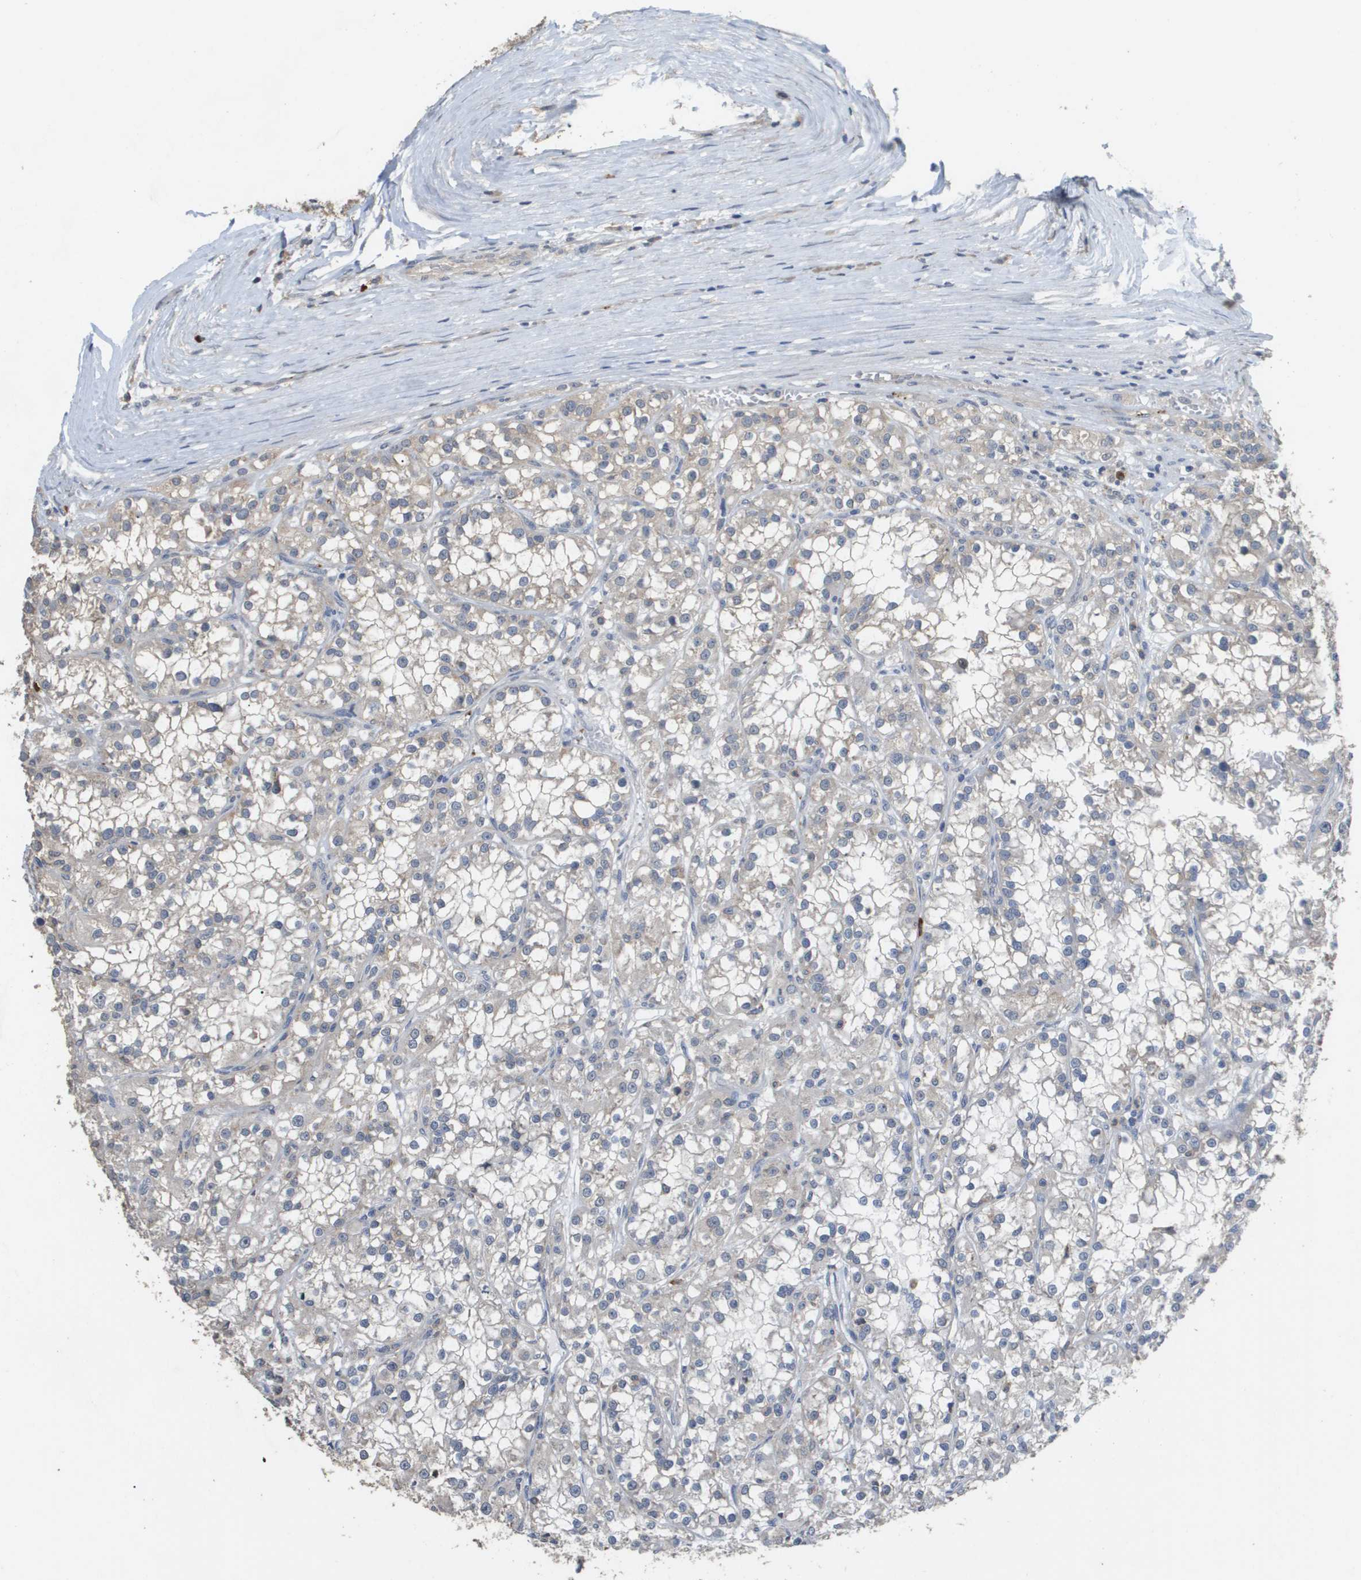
{"staining": {"intensity": "weak", "quantity": "<25%", "location": "cytoplasmic/membranous"}, "tissue": "renal cancer", "cell_type": "Tumor cells", "image_type": "cancer", "snomed": [{"axis": "morphology", "description": "Adenocarcinoma, NOS"}, {"axis": "topography", "description": "Kidney"}], "caption": "DAB immunohistochemical staining of human renal cancer shows no significant expression in tumor cells.", "gene": "RAB27B", "patient": {"sex": "female", "age": 52}}